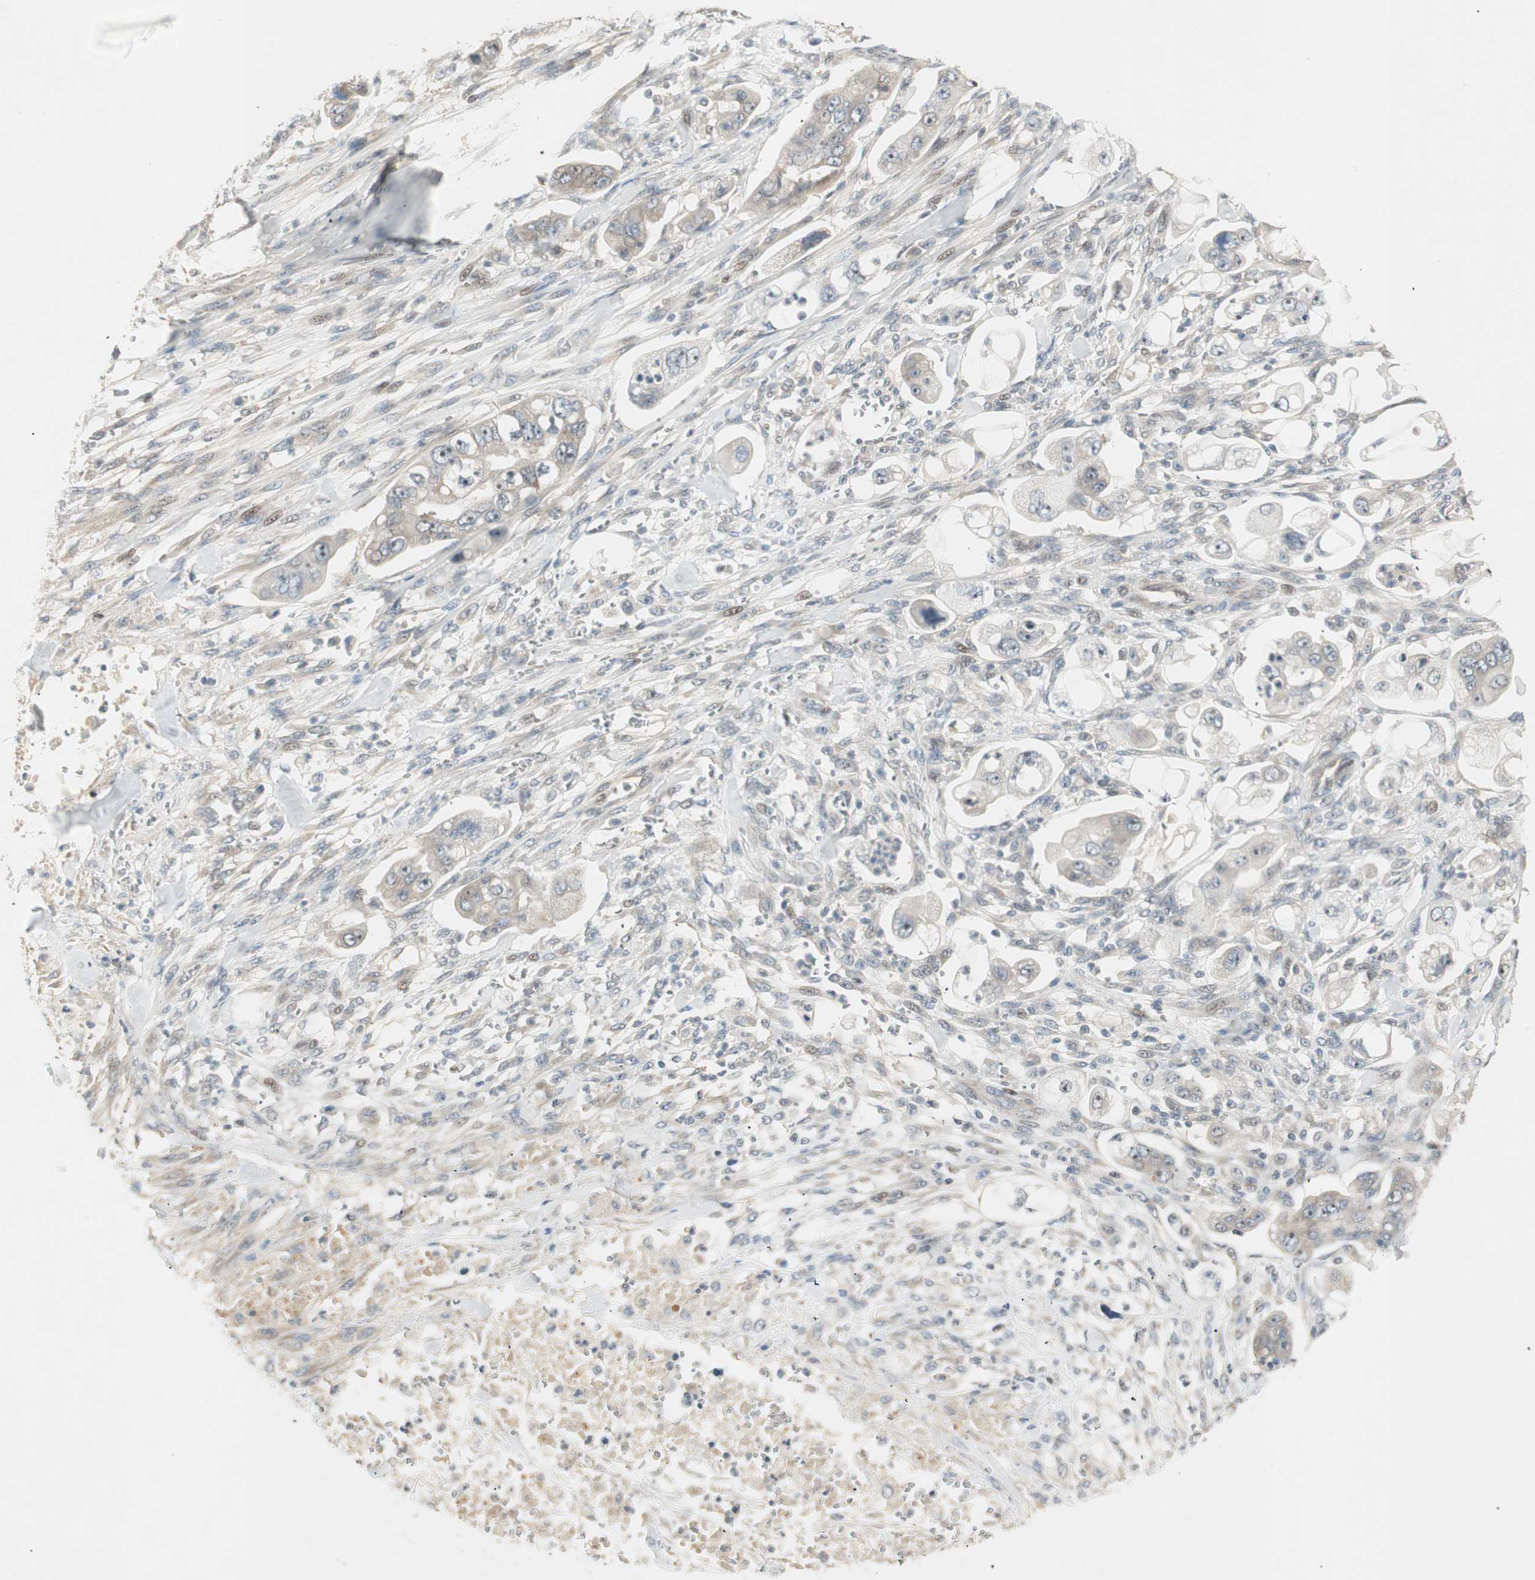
{"staining": {"intensity": "weak", "quantity": "<25%", "location": "cytoplasmic/membranous"}, "tissue": "stomach cancer", "cell_type": "Tumor cells", "image_type": "cancer", "snomed": [{"axis": "morphology", "description": "Adenocarcinoma, NOS"}, {"axis": "topography", "description": "Stomach"}], "caption": "An immunohistochemistry photomicrograph of stomach cancer (adenocarcinoma) is shown. There is no staining in tumor cells of stomach cancer (adenocarcinoma).", "gene": "ACSL5", "patient": {"sex": "male", "age": 62}}